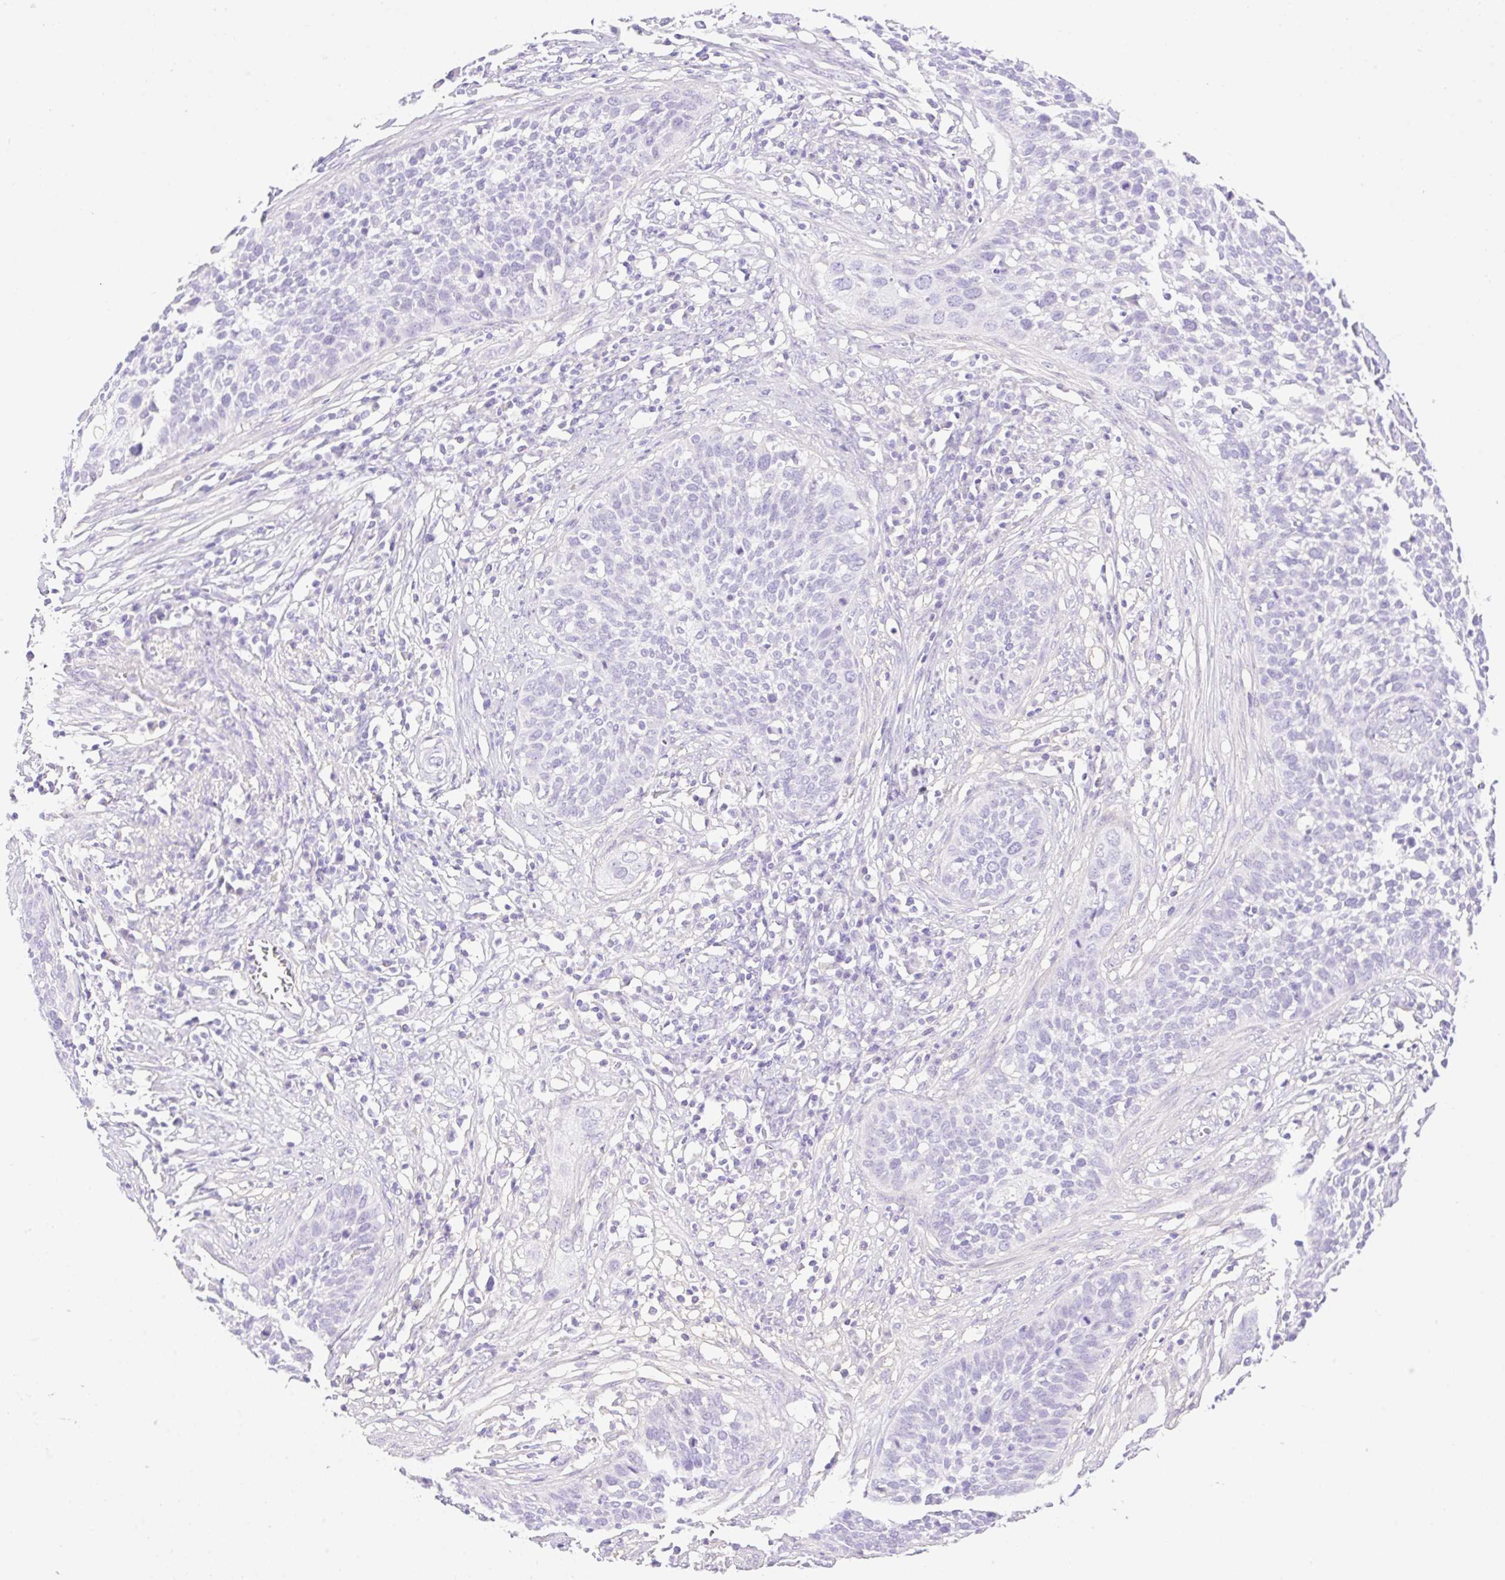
{"staining": {"intensity": "negative", "quantity": "none", "location": "none"}, "tissue": "cervical cancer", "cell_type": "Tumor cells", "image_type": "cancer", "snomed": [{"axis": "morphology", "description": "Squamous cell carcinoma, NOS"}, {"axis": "topography", "description": "Cervix"}], "caption": "A micrograph of human cervical cancer is negative for staining in tumor cells. (Stains: DAB (3,3'-diaminobenzidine) immunohistochemistry with hematoxylin counter stain, Microscopy: brightfield microscopy at high magnification).", "gene": "CDX1", "patient": {"sex": "female", "age": 34}}